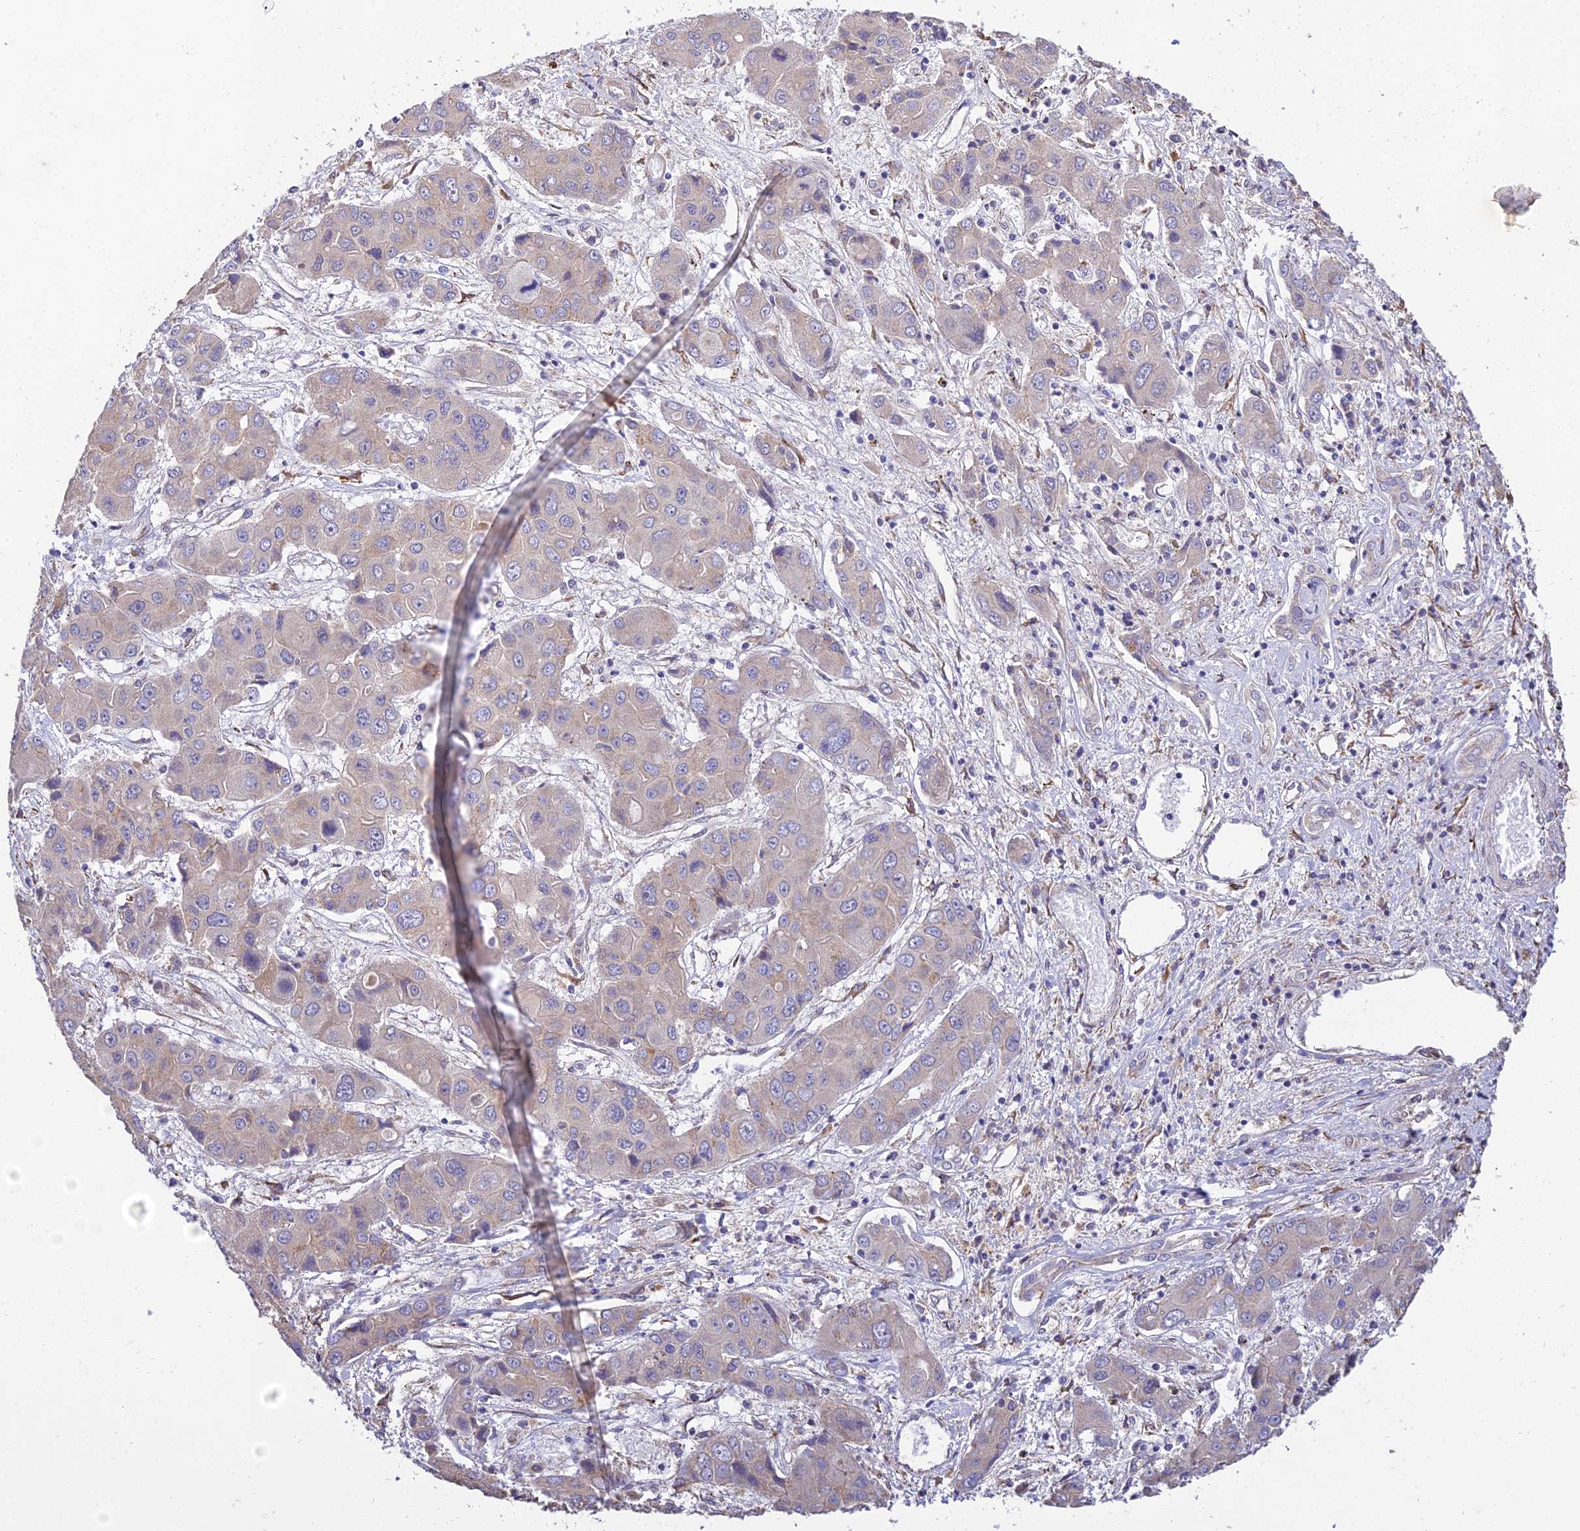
{"staining": {"intensity": "weak", "quantity": "25%-75%", "location": "cytoplasmic/membranous"}, "tissue": "liver cancer", "cell_type": "Tumor cells", "image_type": "cancer", "snomed": [{"axis": "morphology", "description": "Cholangiocarcinoma"}, {"axis": "topography", "description": "Liver"}], "caption": "This histopathology image demonstrates immunohistochemistry staining of human liver cholangiocarcinoma, with low weak cytoplasmic/membranous positivity in approximately 25%-75% of tumor cells.", "gene": "ARL8B", "patient": {"sex": "male", "age": 67}}